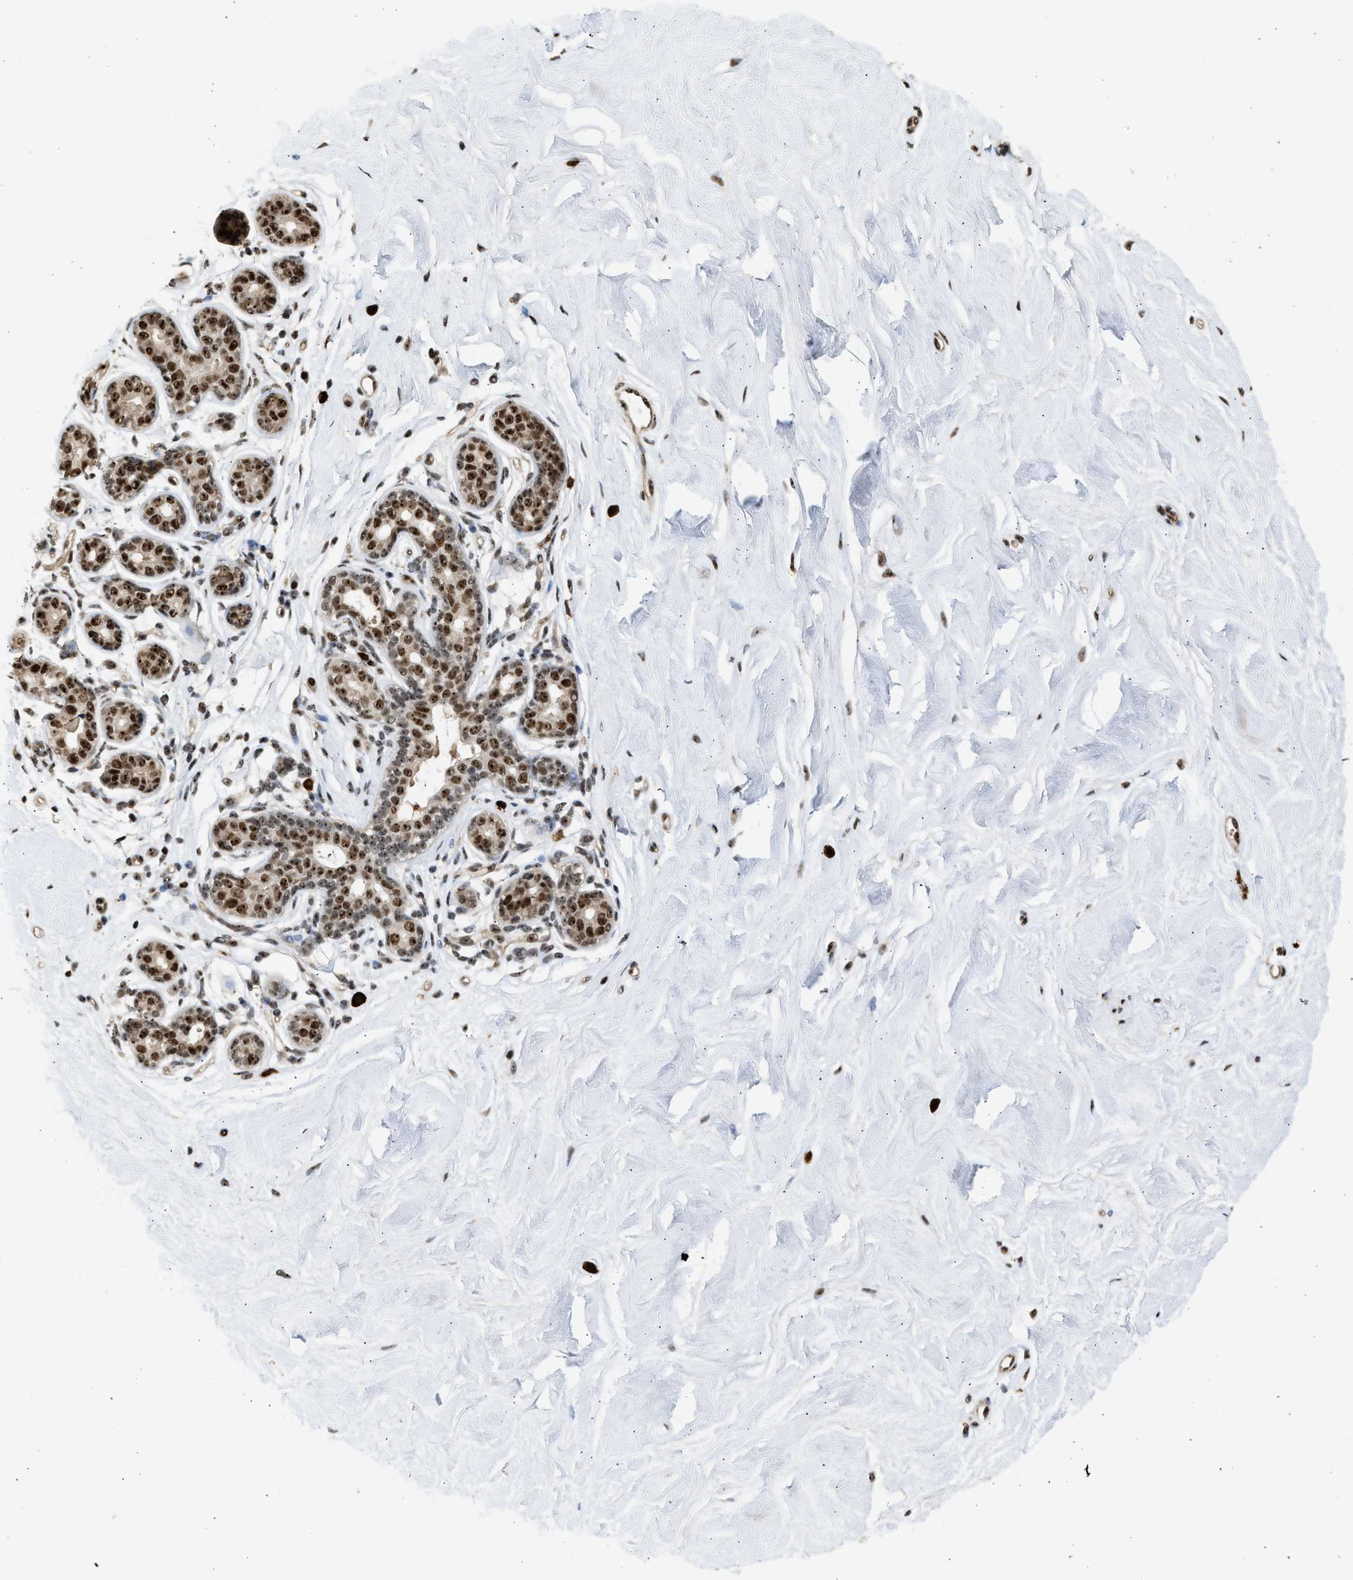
{"staining": {"intensity": "moderate", "quantity": ">75%", "location": "nuclear"}, "tissue": "breast", "cell_type": "Adipocytes", "image_type": "normal", "snomed": [{"axis": "morphology", "description": "Normal tissue, NOS"}, {"axis": "topography", "description": "Breast"}], "caption": "Adipocytes show medium levels of moderate nuclear positivity in approximately >75% of cells in normal breast.", "gene": "TFDP2", "patient": {"sex": "female", "age": 22}}